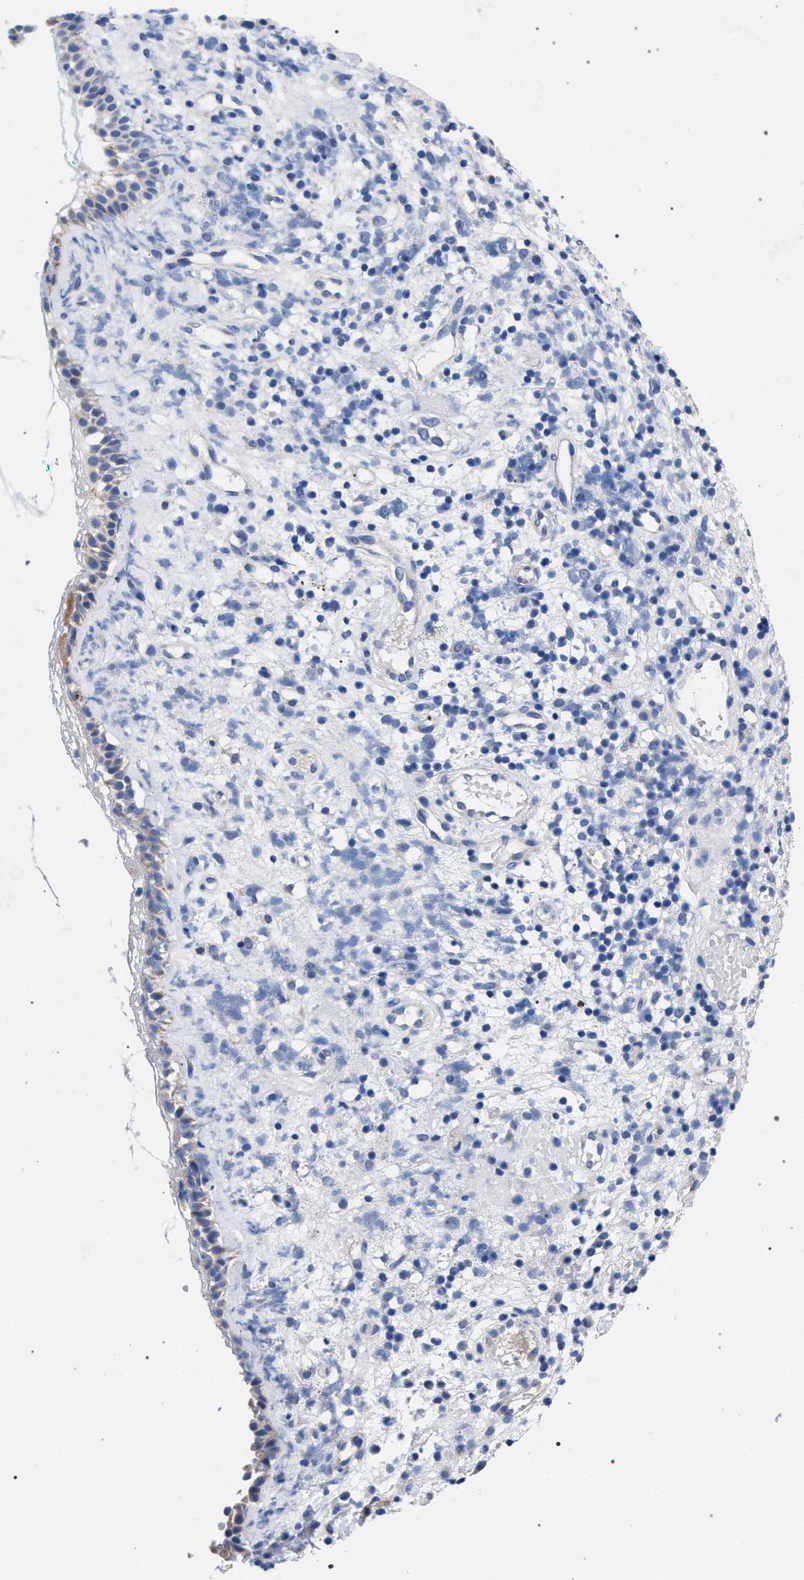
{"staining": {"intensity": "negative", "quantity": "none", "location": "none"}, "tissue": "nasopharynx", "cell_type": "Respiratory epithelial cells", "image_type": "normal", "snomed": [{"axis": "morphology", "description": "Normal tissue, NOS"}, {"axis": "morphology", "description": "Basal cell carcinoma"}, {"axis": "topography", "description": "Cartilage tissue"}, {"axis": "topography", "description": "Nasopharynx"}, {"axis": "topography", "description": "Oral tissue"}], "caption": "Immunohistochemistry histopathology image of benign nasopharynx stained for a protein (brown), which displays no positivity in respiratory epithelial cells. (DAB (3,3'-diaminobenzidine) immunohistochemistry (IHC) visualized using brightfield microscopy, high magnification).", "gene": "GMPR", "patient": {"sex": "female", "age": 77}}